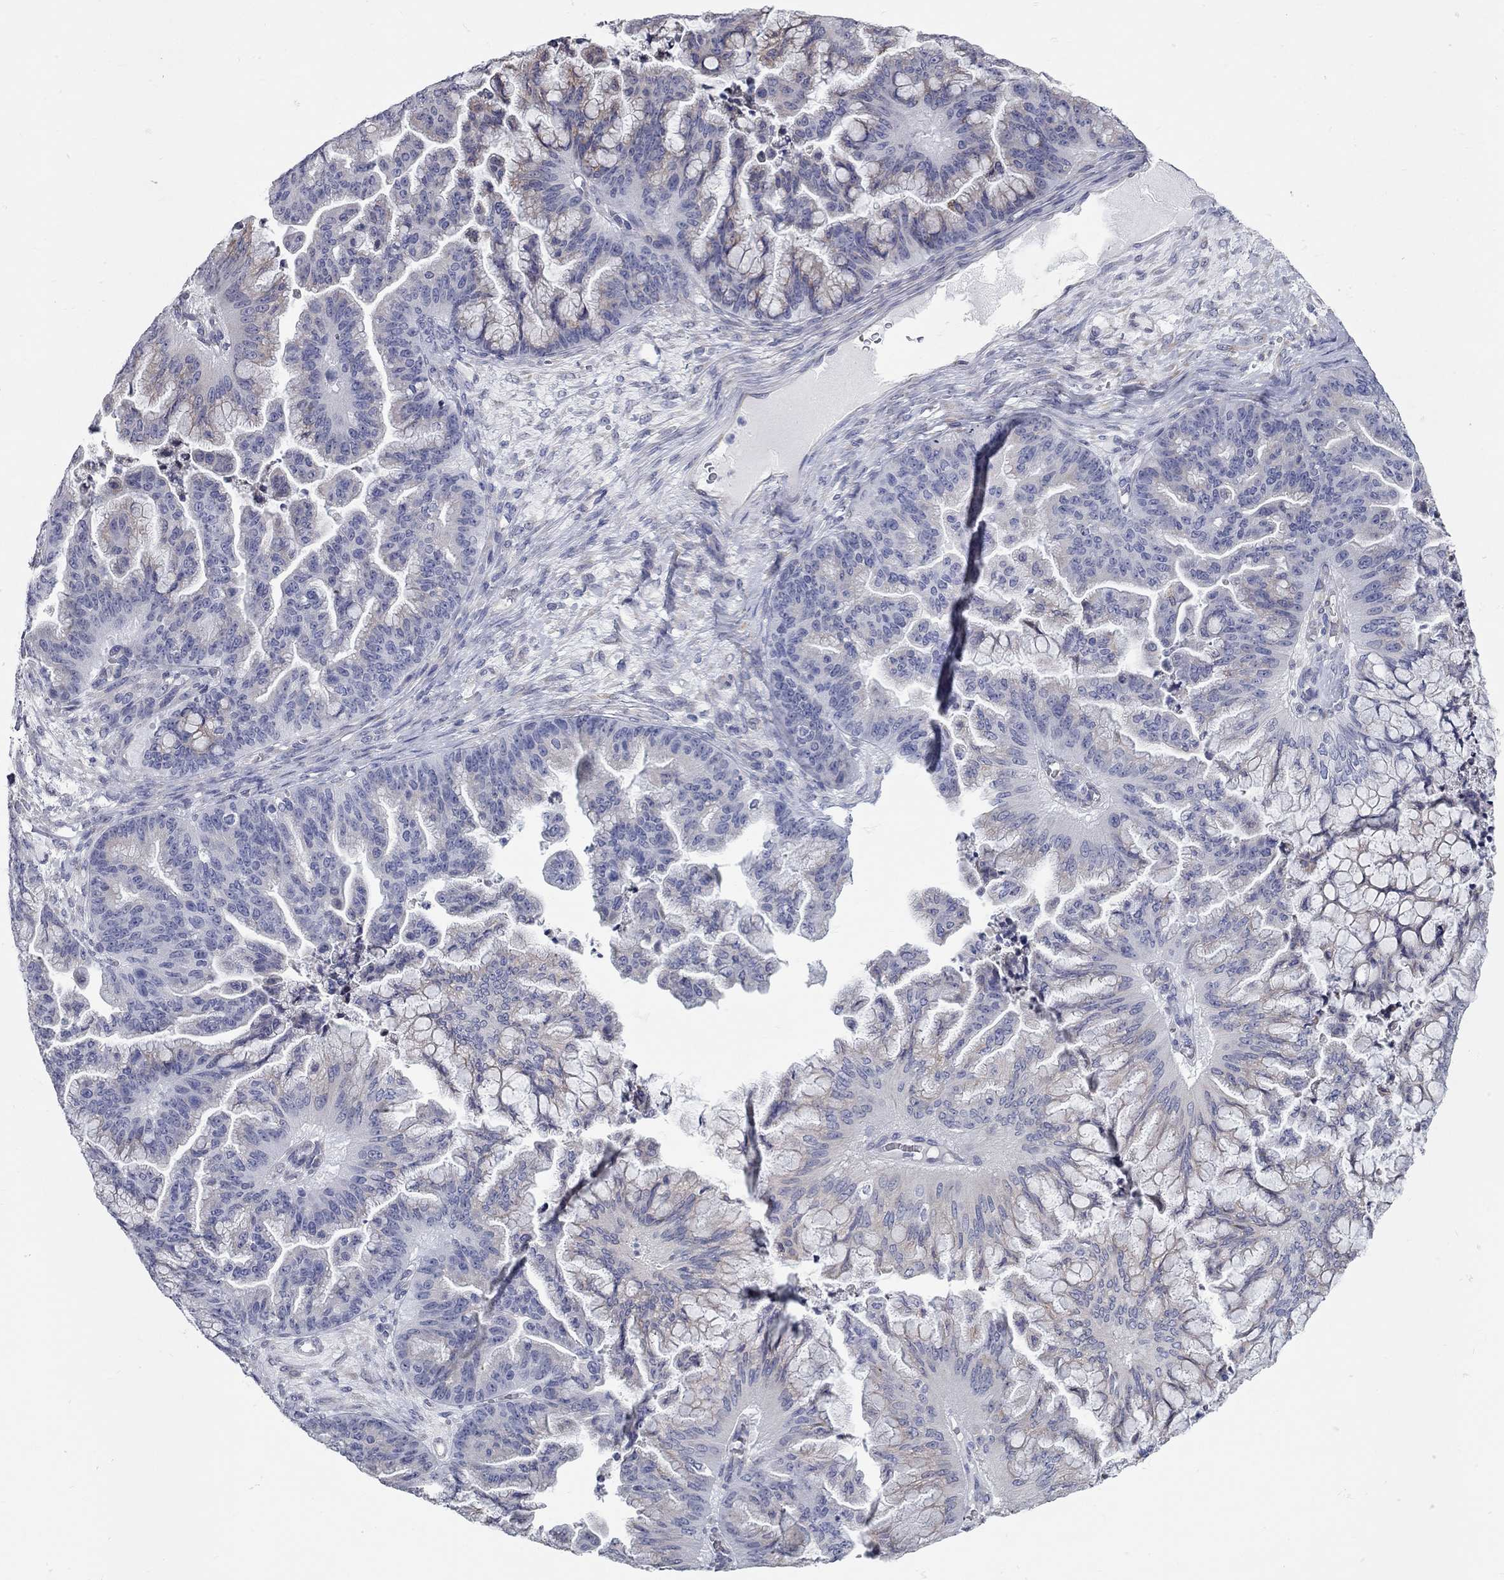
{"staining": {"intensity": "negative", "quantity": "none", "location": "none"}, "tissue": "ovarian cancer", "cell_type": "Tumor cells", "image_type": "cancer", "snomed": [{"axis": "morphology", "description": "Cystadenocarcinoma, mucinous, NOS"}, {"axis": "topography", "description": "Ovary"}], "caption": "IHC micrograph of neoplastic tissue: ovarian mucinous cystadenocarcinoma stained with DAB reveals no significant protein expression in tumor cells. The staining is performed using DAB brown chromogen with nuclei counter-stained in using hematoxylin.", "gene": "XAGE2", "patient": {"sex": "female", "age": 67}}